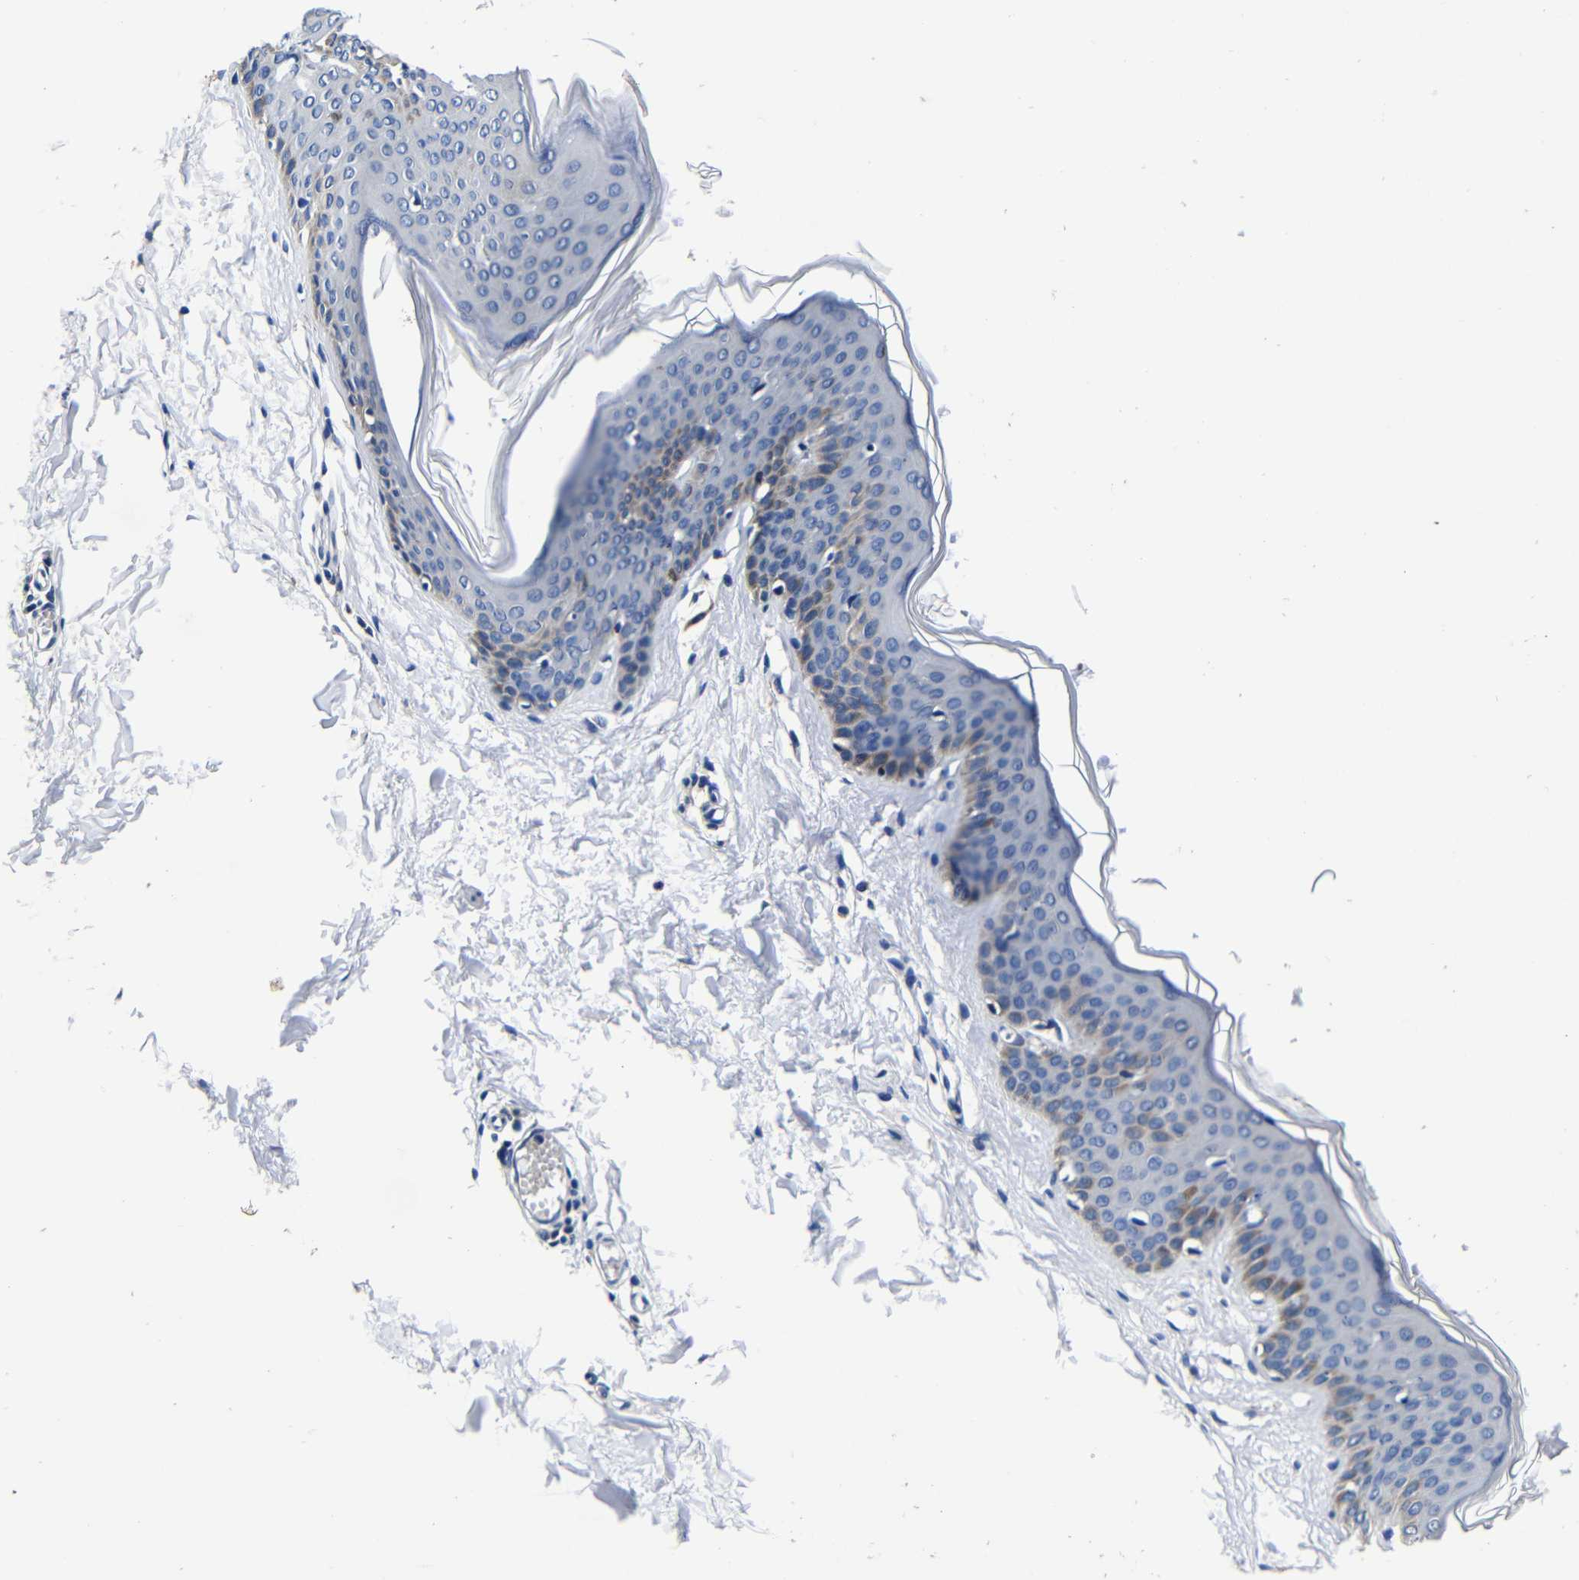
{"staining": {"intensity": "negative", "quantity": "none", "location": "none"}, "tissue": "skin", "cell_type": "Fibroblasts", "image_type": "normal", "snomed": [{"axis": "morphology", "description": "Normal tissue, NOS"}, {"axis": "topography", "description": "Skin"}], "caption": "Photomicrograph shows no significant protein expression in fibroblasts of unremarkable skin.", "gene": "DEPP1", "patient": {"sex": "female", "age": 17}}